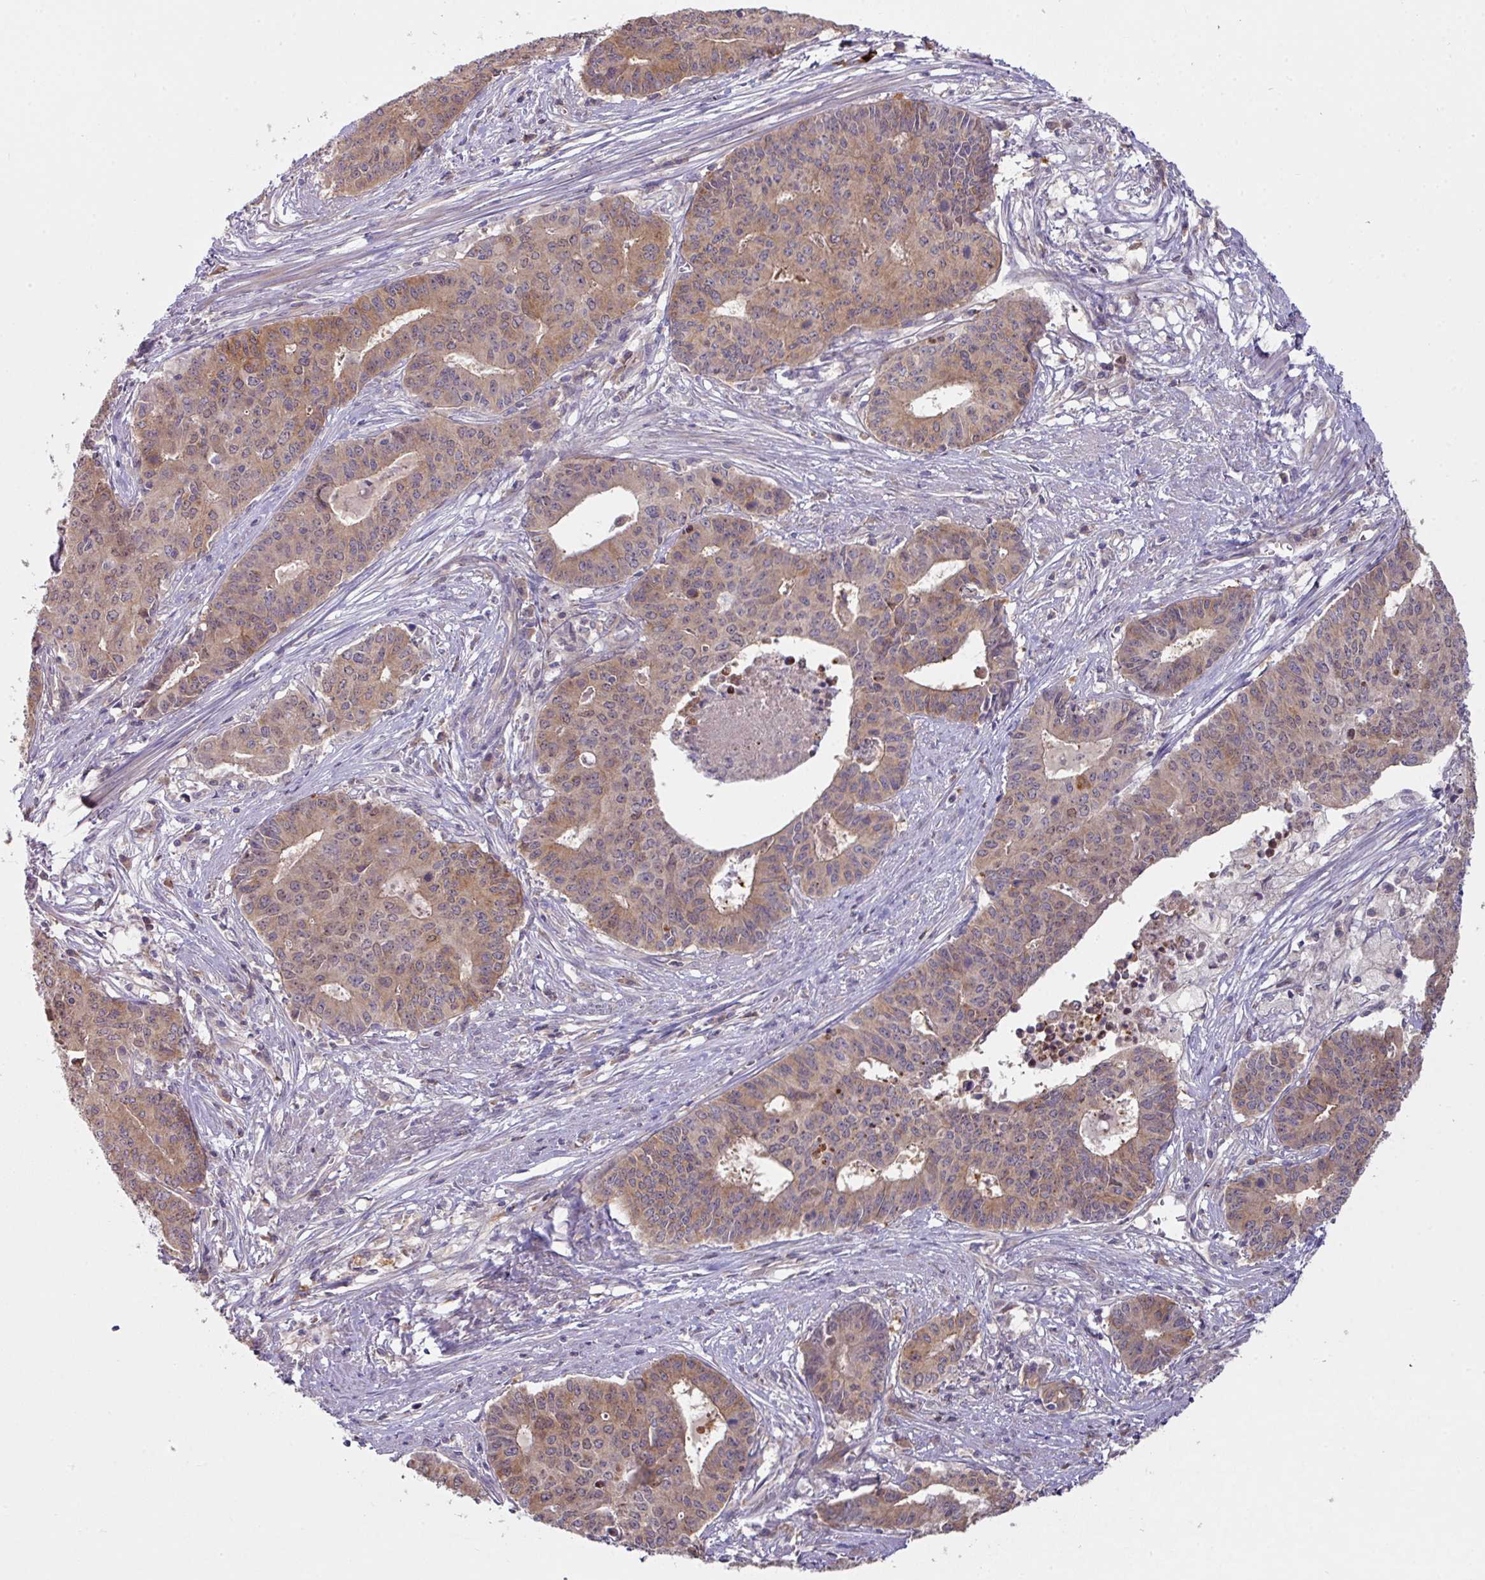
{"staining": {"intensity": "moderate", "quantity": ">75%", "location": "cytoplasmic/membranous"}, "tissue": "endometrial cancer", "cell_type": "Tumor cells", "image_type": "cancer", "snomed": [{"axis": "morphology", "description": "Adenocarcinoma, NOS"}, {"axis": "topography", "description": "Endometrium"}], "caption": "Tumor cells reveal medium levels of moderate cytoplasmic/membranous expression in approximately >75% of cells in adenocarcinoma (endometrial).", "gene": "SLAMF6", "patient": {"sex": "female", "age": 59}}